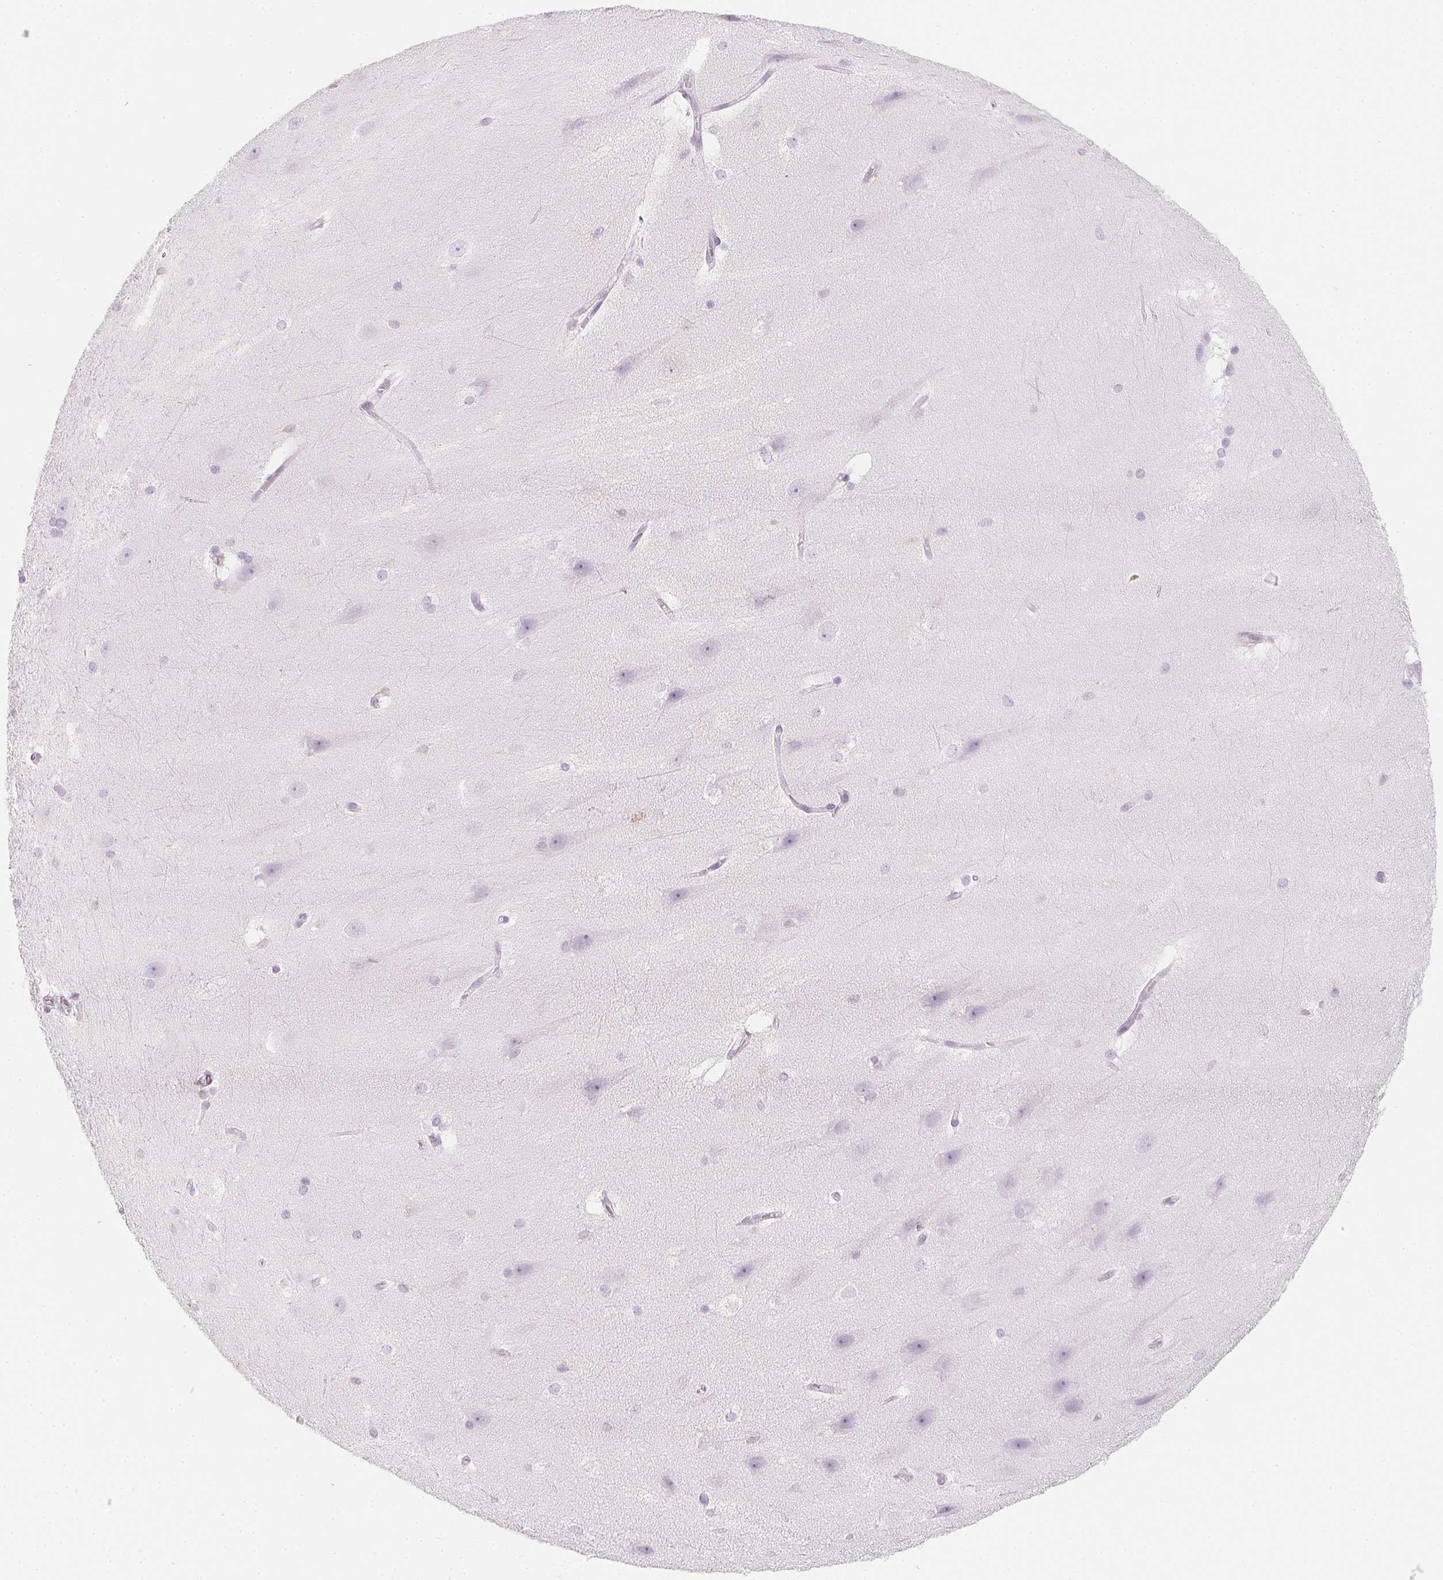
{"staining": {"intensity": "negative", "quantity": "none", "location": "none"}, "tissue": "hippocampus", "cell_type": "Glial cells", "image_type": "normal", "snomed": [{"axis": "morphology", "description": "Normal tissue, NOS"}, {"axis": "topography", "description": "Cerebral cortex"}, {"axis": "topography", "description": "Hippocampus"}], "caption": "This is an IHC histopathology image of benign human hippocampus. There is no expression in glial cells.", "gene": "SOAT1", "patient": {"sex": "female", "age": 19}}